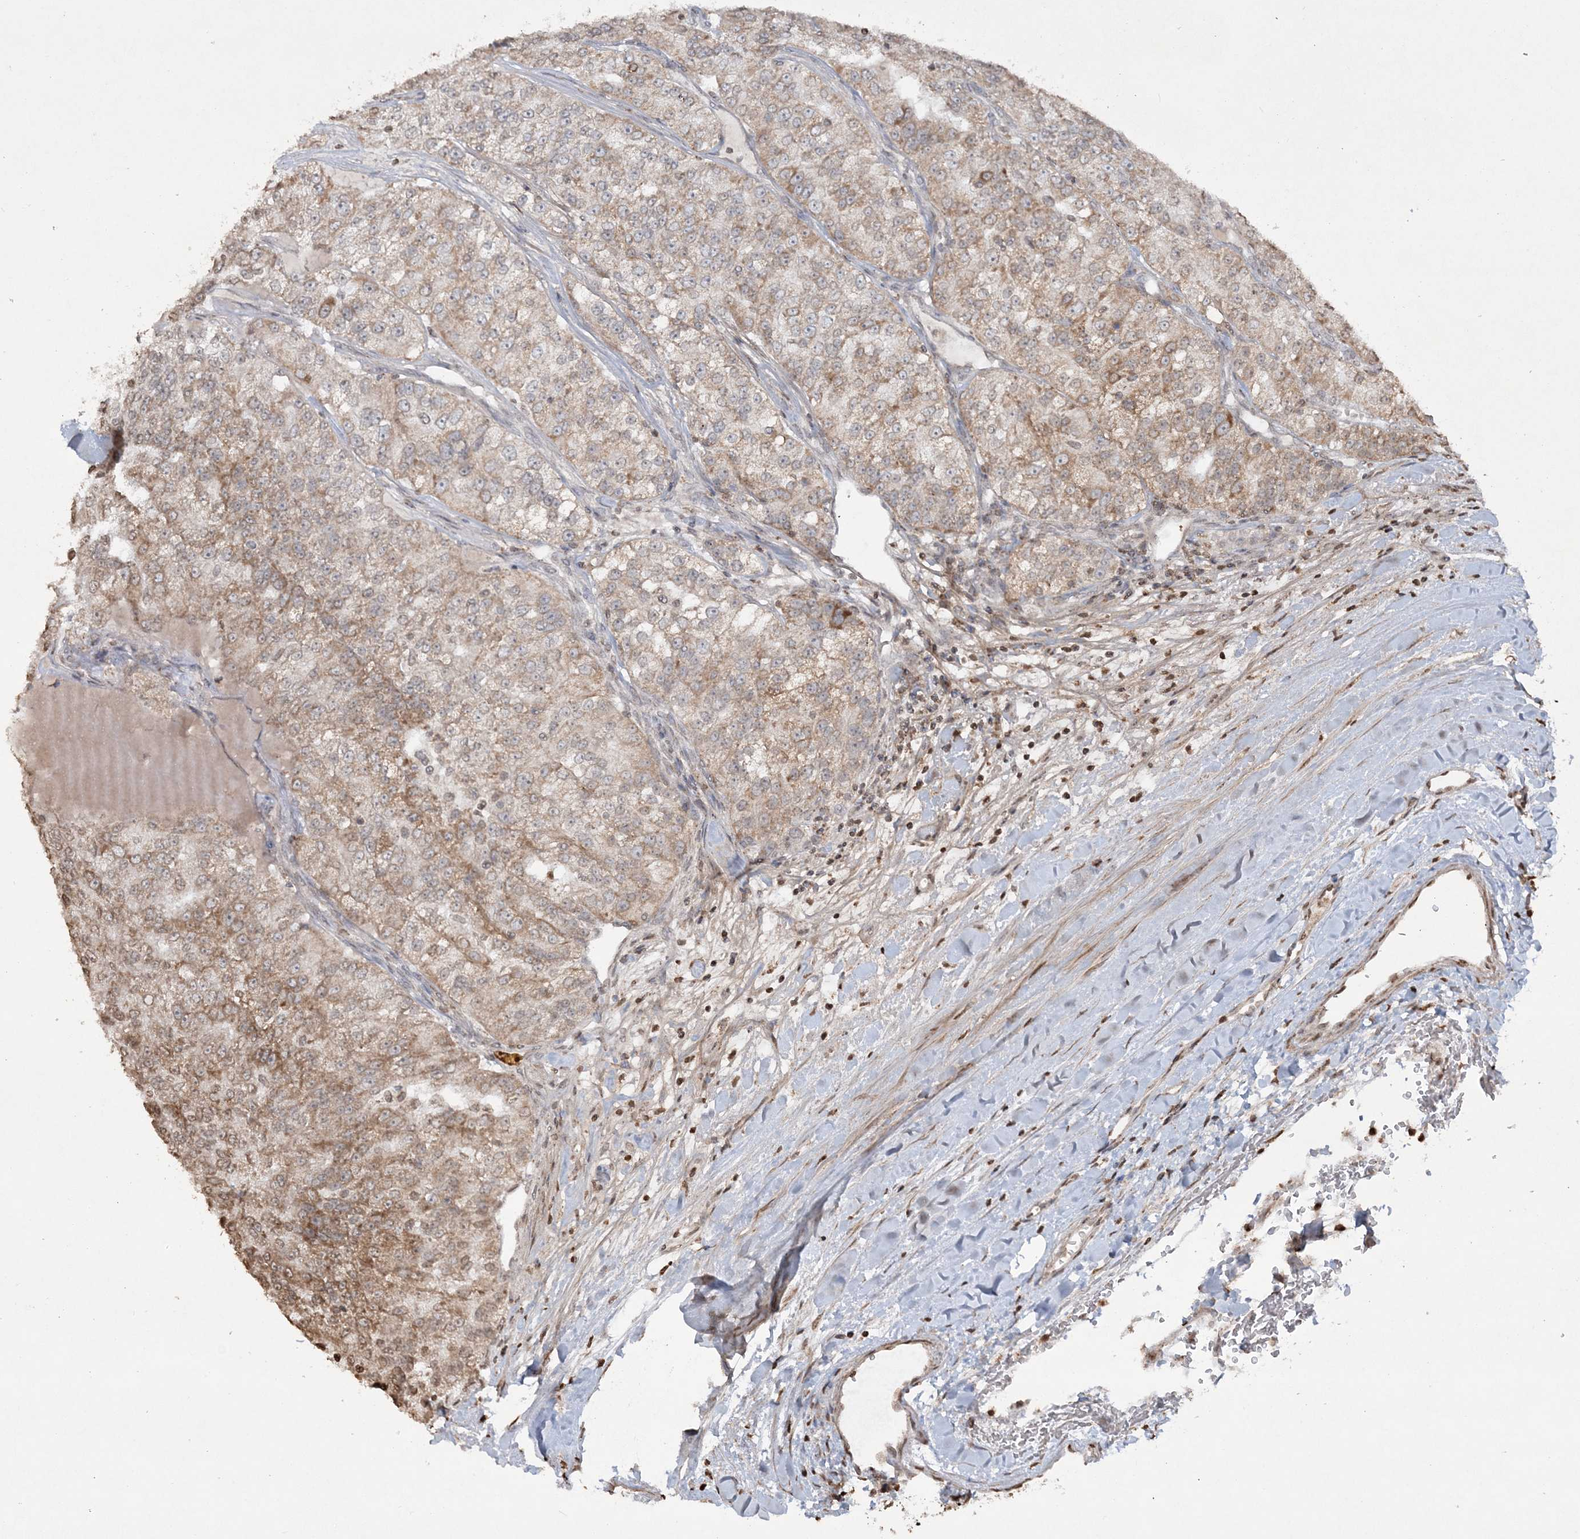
{"staining": {"intensity": "moderate", "quantity": "25%-75%", "location": "cytoplasmic/membranous"}, "tissue": "renal cancer", "cell_type": "Tumor cells", "image_type": "cancer", "snomed": [{"axis": "morphology", "description": "Adenocarcinoma, NOS"}, {"axis": "topography", "description": "Kidney"}], "caption": "About 25%-75% of tumor cells in renal adenocarcinoma exhibit moderate cytoplasmic/membranous protein positivity as visualized by brown immunohistochemical staining.", "gene": "TTC7A", "patient": {"sex": "female", "age": 63}}